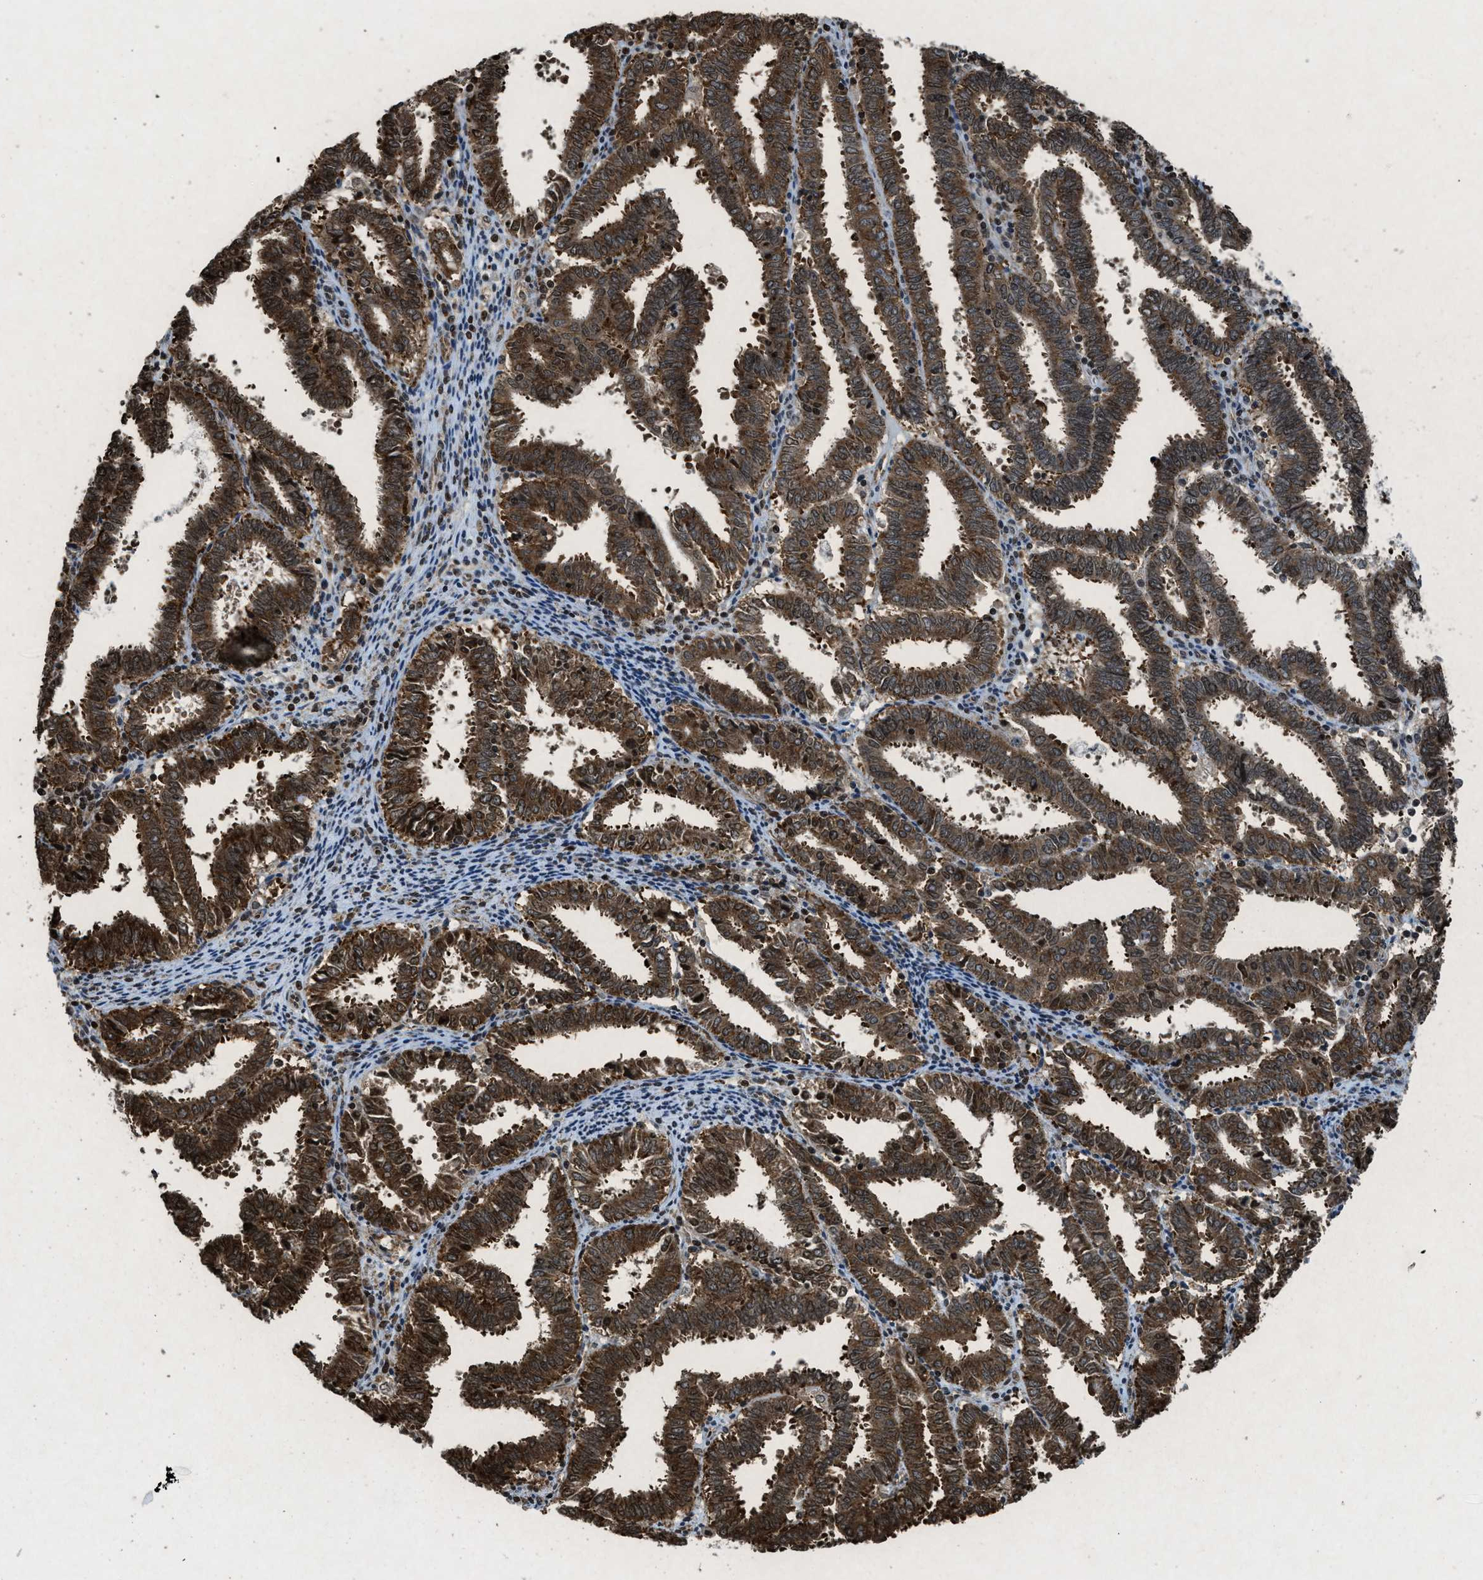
{"staining": {"intensity": "moderate", "quantity": ">75%", "location": "cytoplasmic/membranous,nuclear"}, "tissue": "endometrial cancer", "cell_type": "Tumor cells", "image_type": "cancer", "snomed": [{"axis": "morphology", "description": "Adenocarcinoma, NOS"}, {"axis": "topography", "description": "Uterus"}], "caption": "Brown immunohistochemical staining in human endometrial adenocarcinoma reveals moderate cytoplasmic/membranous and nuclear positivity in about >75% of tumor cells. Ihc stains the protein in brown and the nuclei are stained blue.", "gene": "NXF1", "patient": {"sex": "female", "age": 83}}